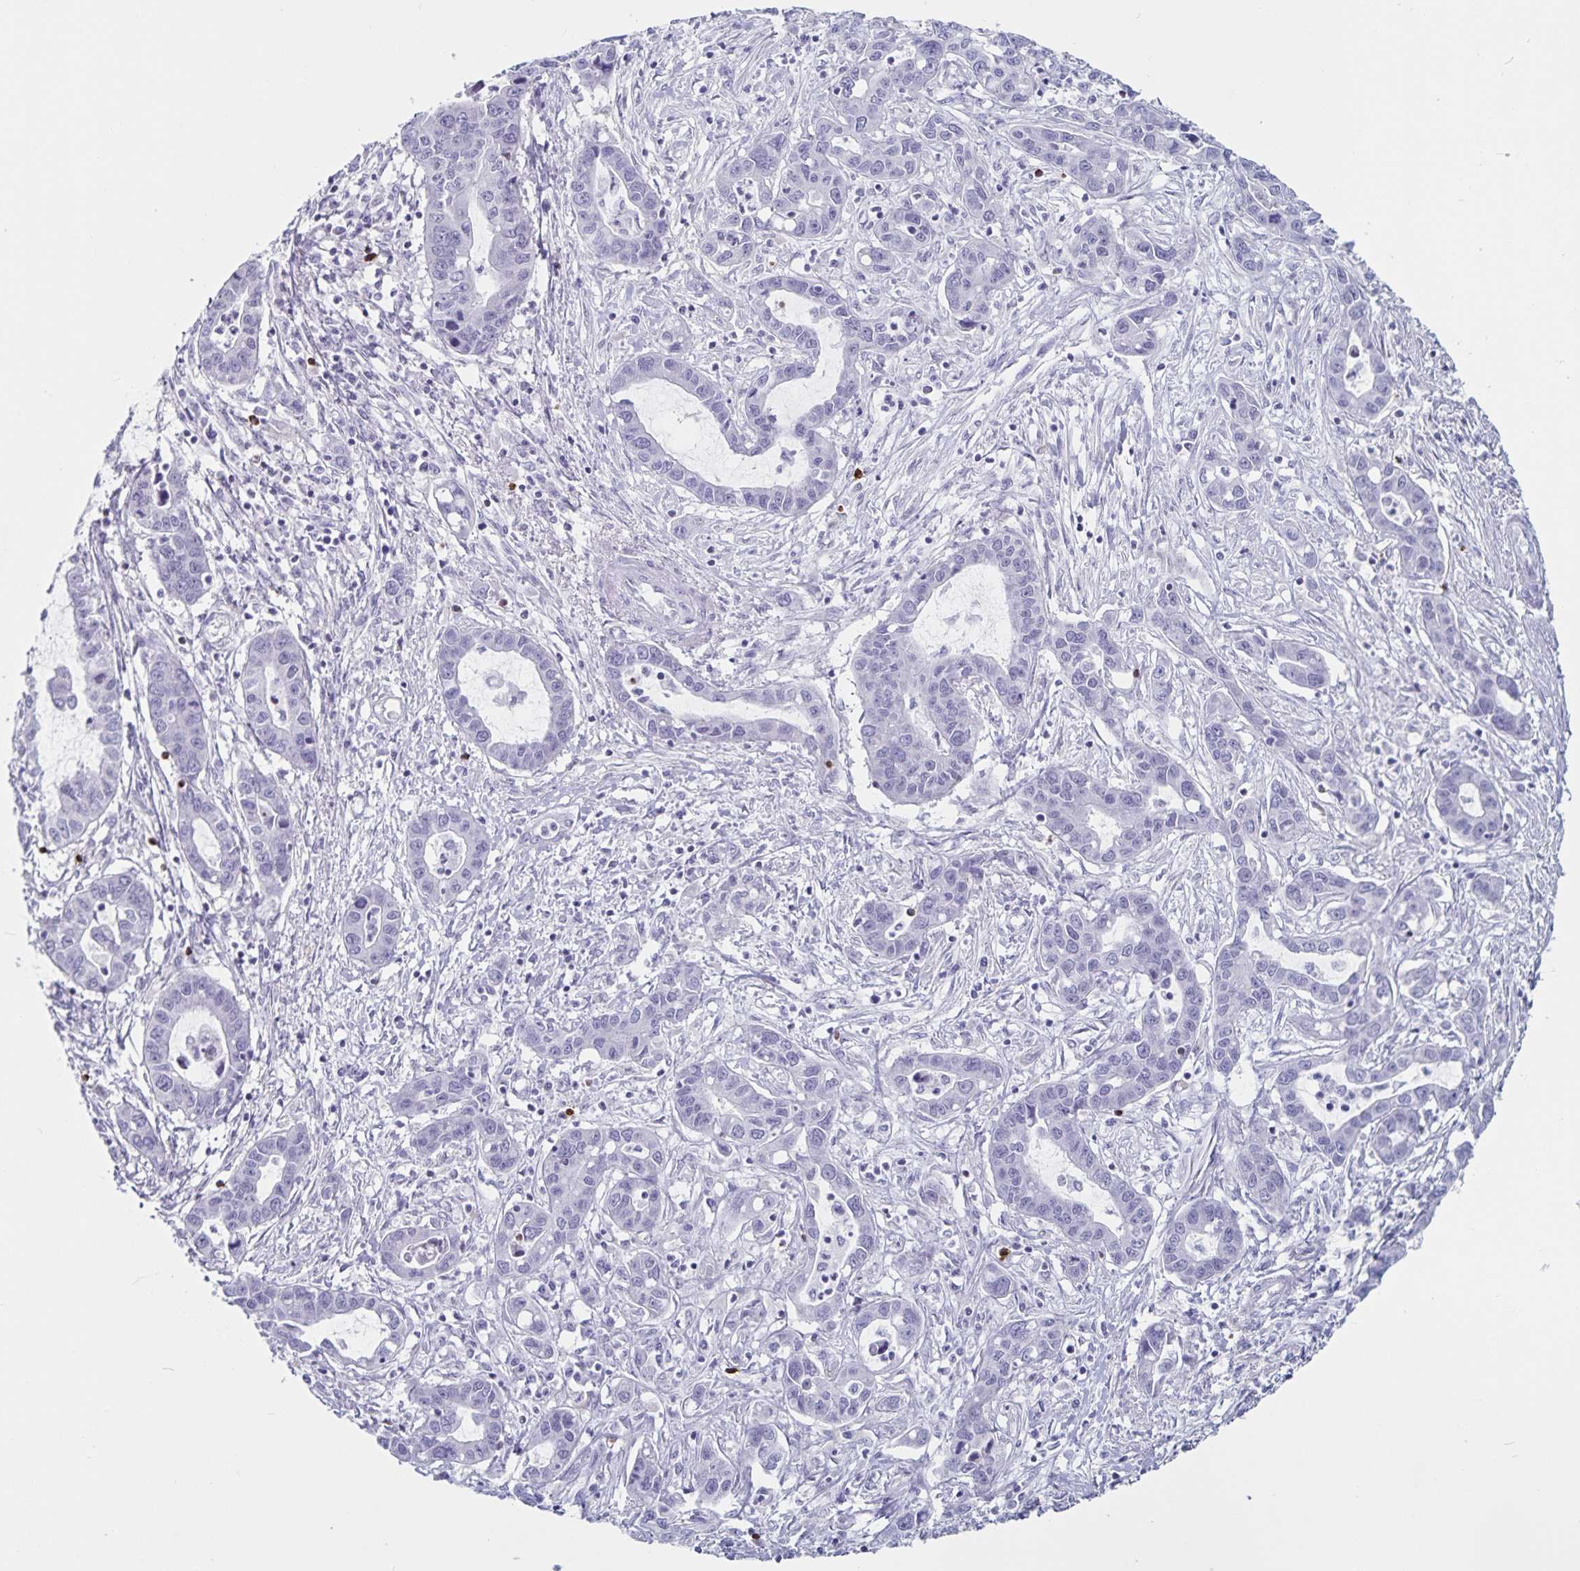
{"staining": {"intensity": "negative", "quantity": "none", "location": "none"}, "tissue": "liver cancer", "cell_type": "Tumor cells", "image_type": "cancer", "snomed": [{"axis": "morphology", "description": "Cholangiocarcinoma"}, {"axis": "topography", "description": "Liver"}], "caption": "Tumor cells are negative for protein expression in human liver cancer.", "gene": "GNLY", "patient": {"sex": "male", "age": 58}}